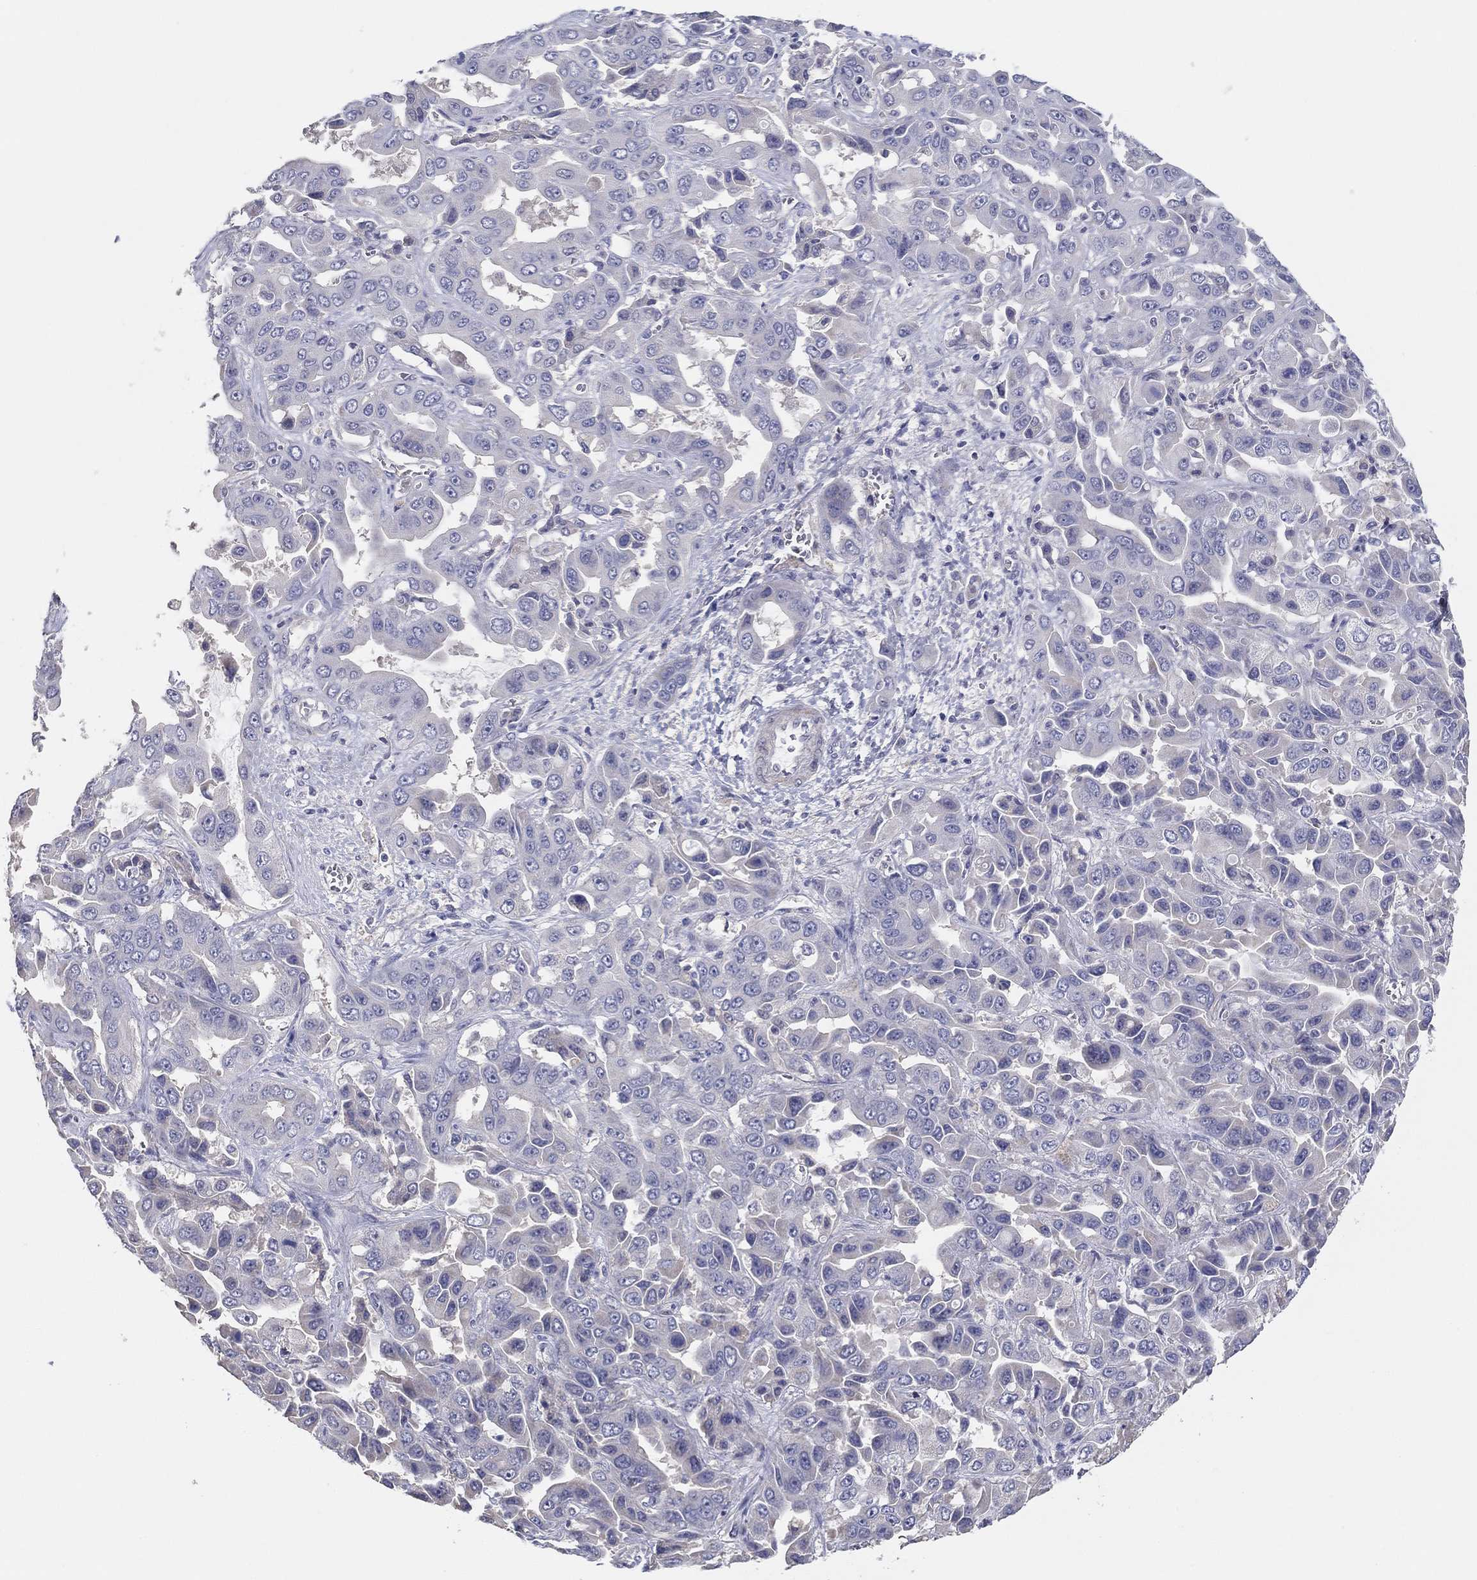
{"staining": {"intensity": "negative", "quantity": "none", "location": "none"}, "tissue": "liver cancer", "cell_type": "Tumor cells", "image_type": "cancer", "snomed": [{"axis": "morphology", "description": "Cholangiocarcinoma"}, {"axis": "topography", "description": "Liver"}], "caption": "DAB (3,3'-diaminobenzidine) immunohistochemical staining of liver cancer reveals no significant staining in tumor cells.", "gene": "DOCK3", "patient": {"sex": "female", "age": 52}}